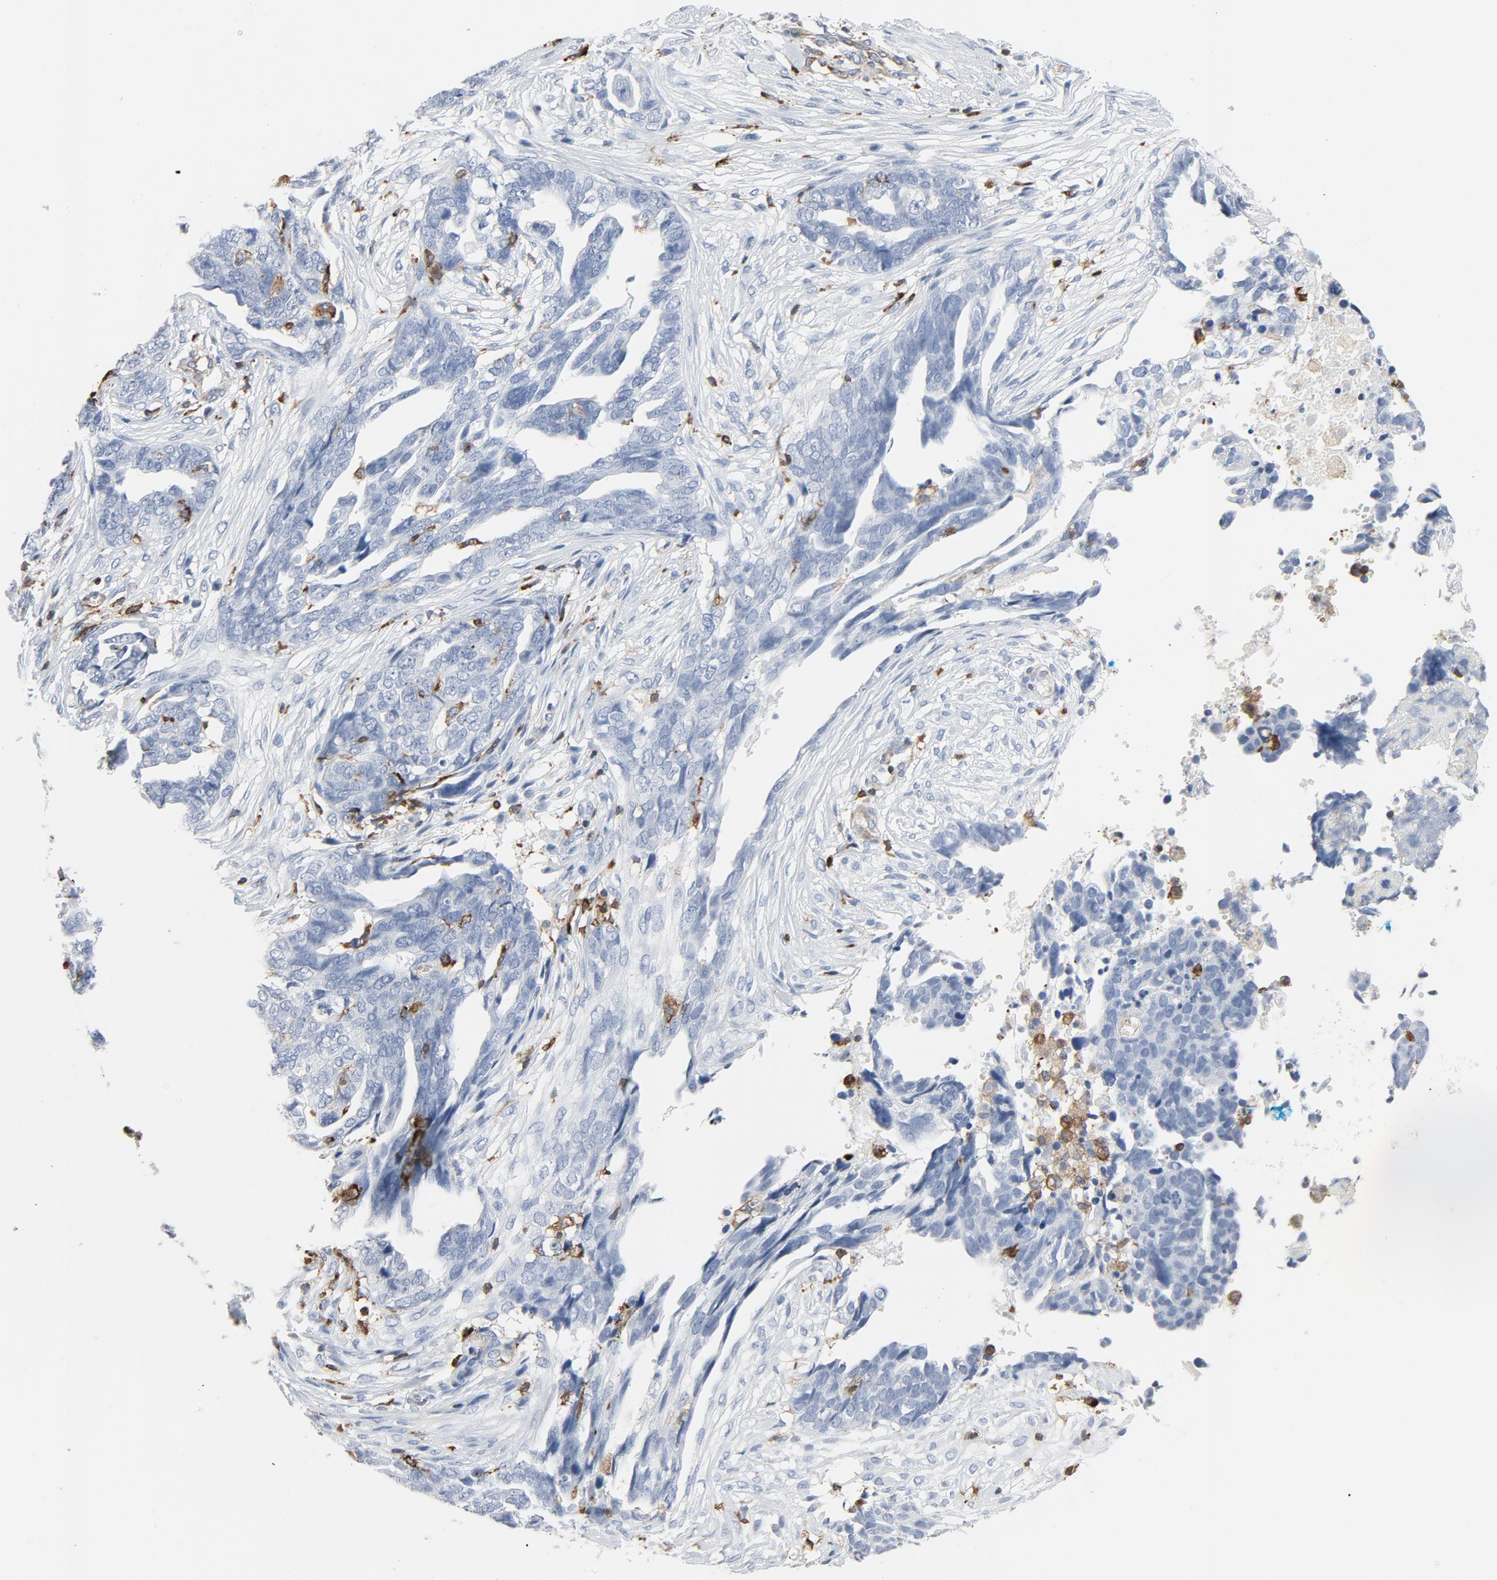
{"staining": {"intensity": "negative", "quantity": "none", "location": "none"}, "tissue": "ovarian cancer", "cell_type": "Tumor cells", "image_type": "cancer", "snomed": [{"axis": "morphology", "description": "Normal tissue, NOS"}, {"axis": "morphology", "description": "Cystadenocarcinoma, serous, NOS"}, {"axis": "topography", "description": "Fallopian tube"}, {"axis": "topography", "description": "Ovary"}], "caption": "Tumor cells are negative for brown protein staining in ovarian cancer (serous cystadenocarcinoma).", "gene": "LCP2", "patient": {"sex": "female", "age": 56}}